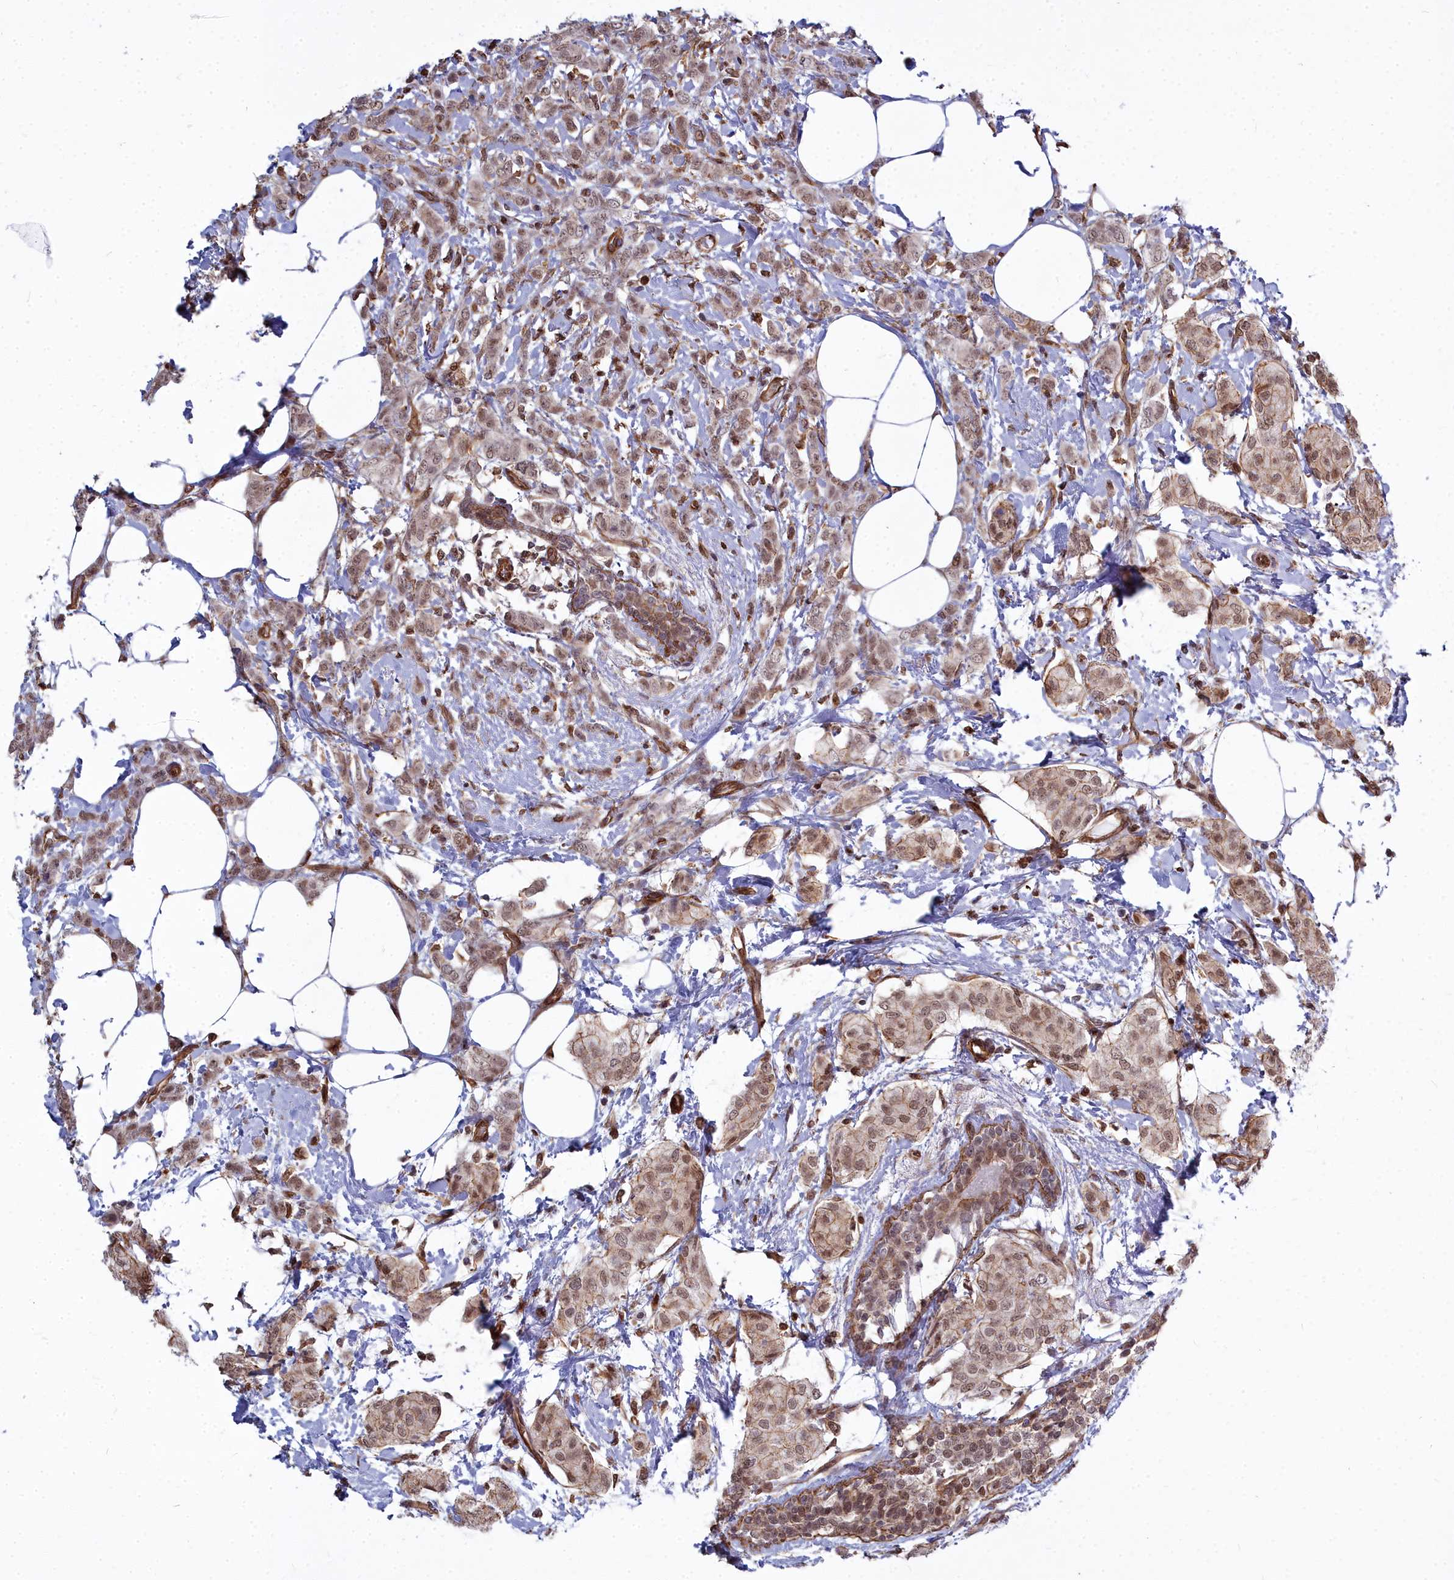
{"staining": {"intensity": "moderate", "quantity": ">75%", "location": "cytoplasmic/membranous,nuclear"}, "tissue": "breast cancer", "cell_type": "Tumor cells", "image_type": "cancer", "snomed": [{"axis": "morphology", "description": "Duct carcinoma"}, {"axis": "topography", "description": "Breast"}], "caption": "Immunohistochemistry micrograph of human breast cancer stained for a protein (brown), which shows medium levels of moderate cytoplasmic/membranous and nuclear positivity in about >75% of tumor cells.", "gene": "YJU2", "patient": {"sex": "female", "age": 72}}